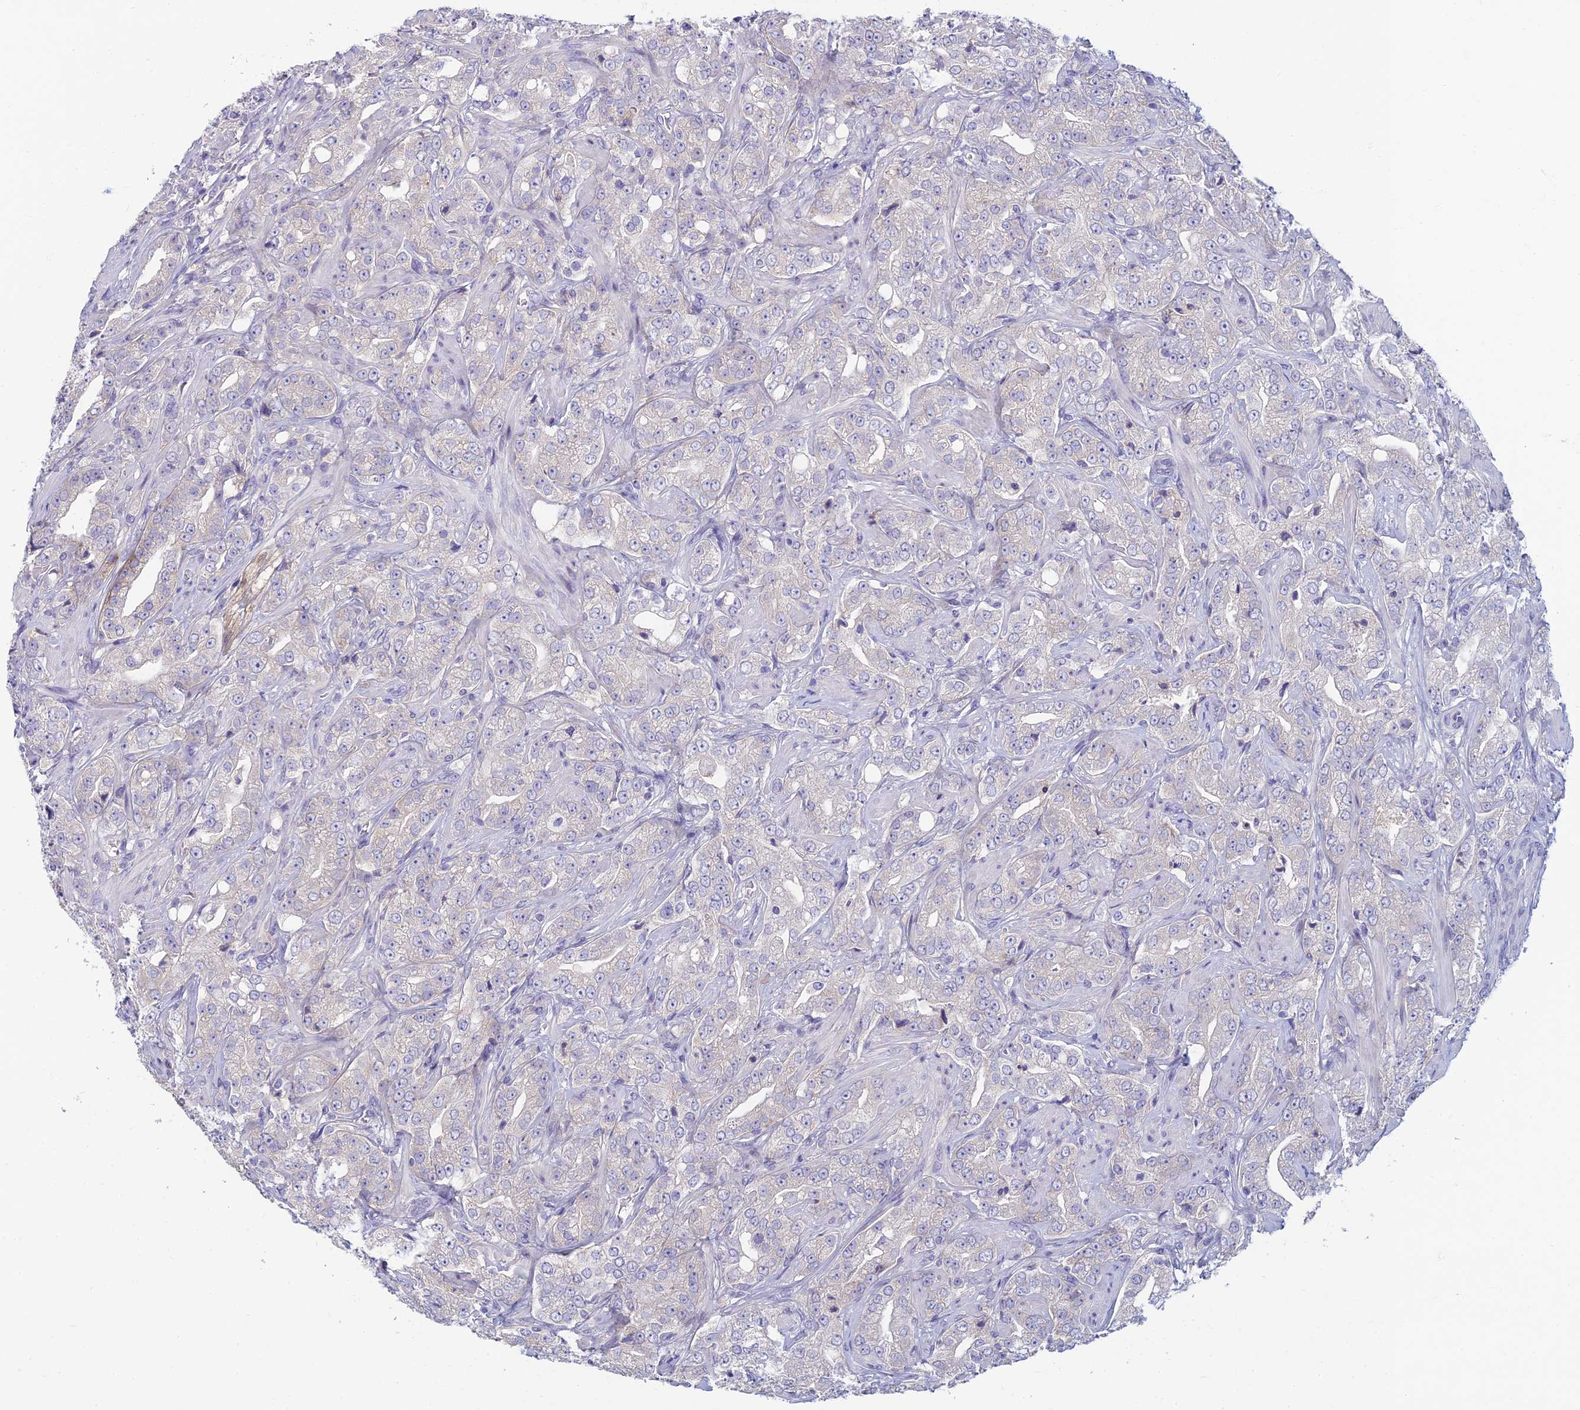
{"staining": {"intensity": "negative", "quantity": "none", "location": "none"}, "tissue": "prostate cancer", "cell_type": "Tumor cells", "image_type": "cancer", "snomed": [{"axis": "morphology", "description": "Adenocarcinoma, Low grade"}, {"axis": "topography", "description": "Prostate"}], "caption": "Immunohistochemistry (IHC) histopathology image of neoplastic tissue: human prostate adenocarcinoma (low-grade) stained with DAB reveals no significant protein expression in tumor cells. (Immunohistochemistry (IHC), brightfield microscopy, high magnification).", "gene": "NEURL1", "patient": {"sex": "male", "age": 67}}